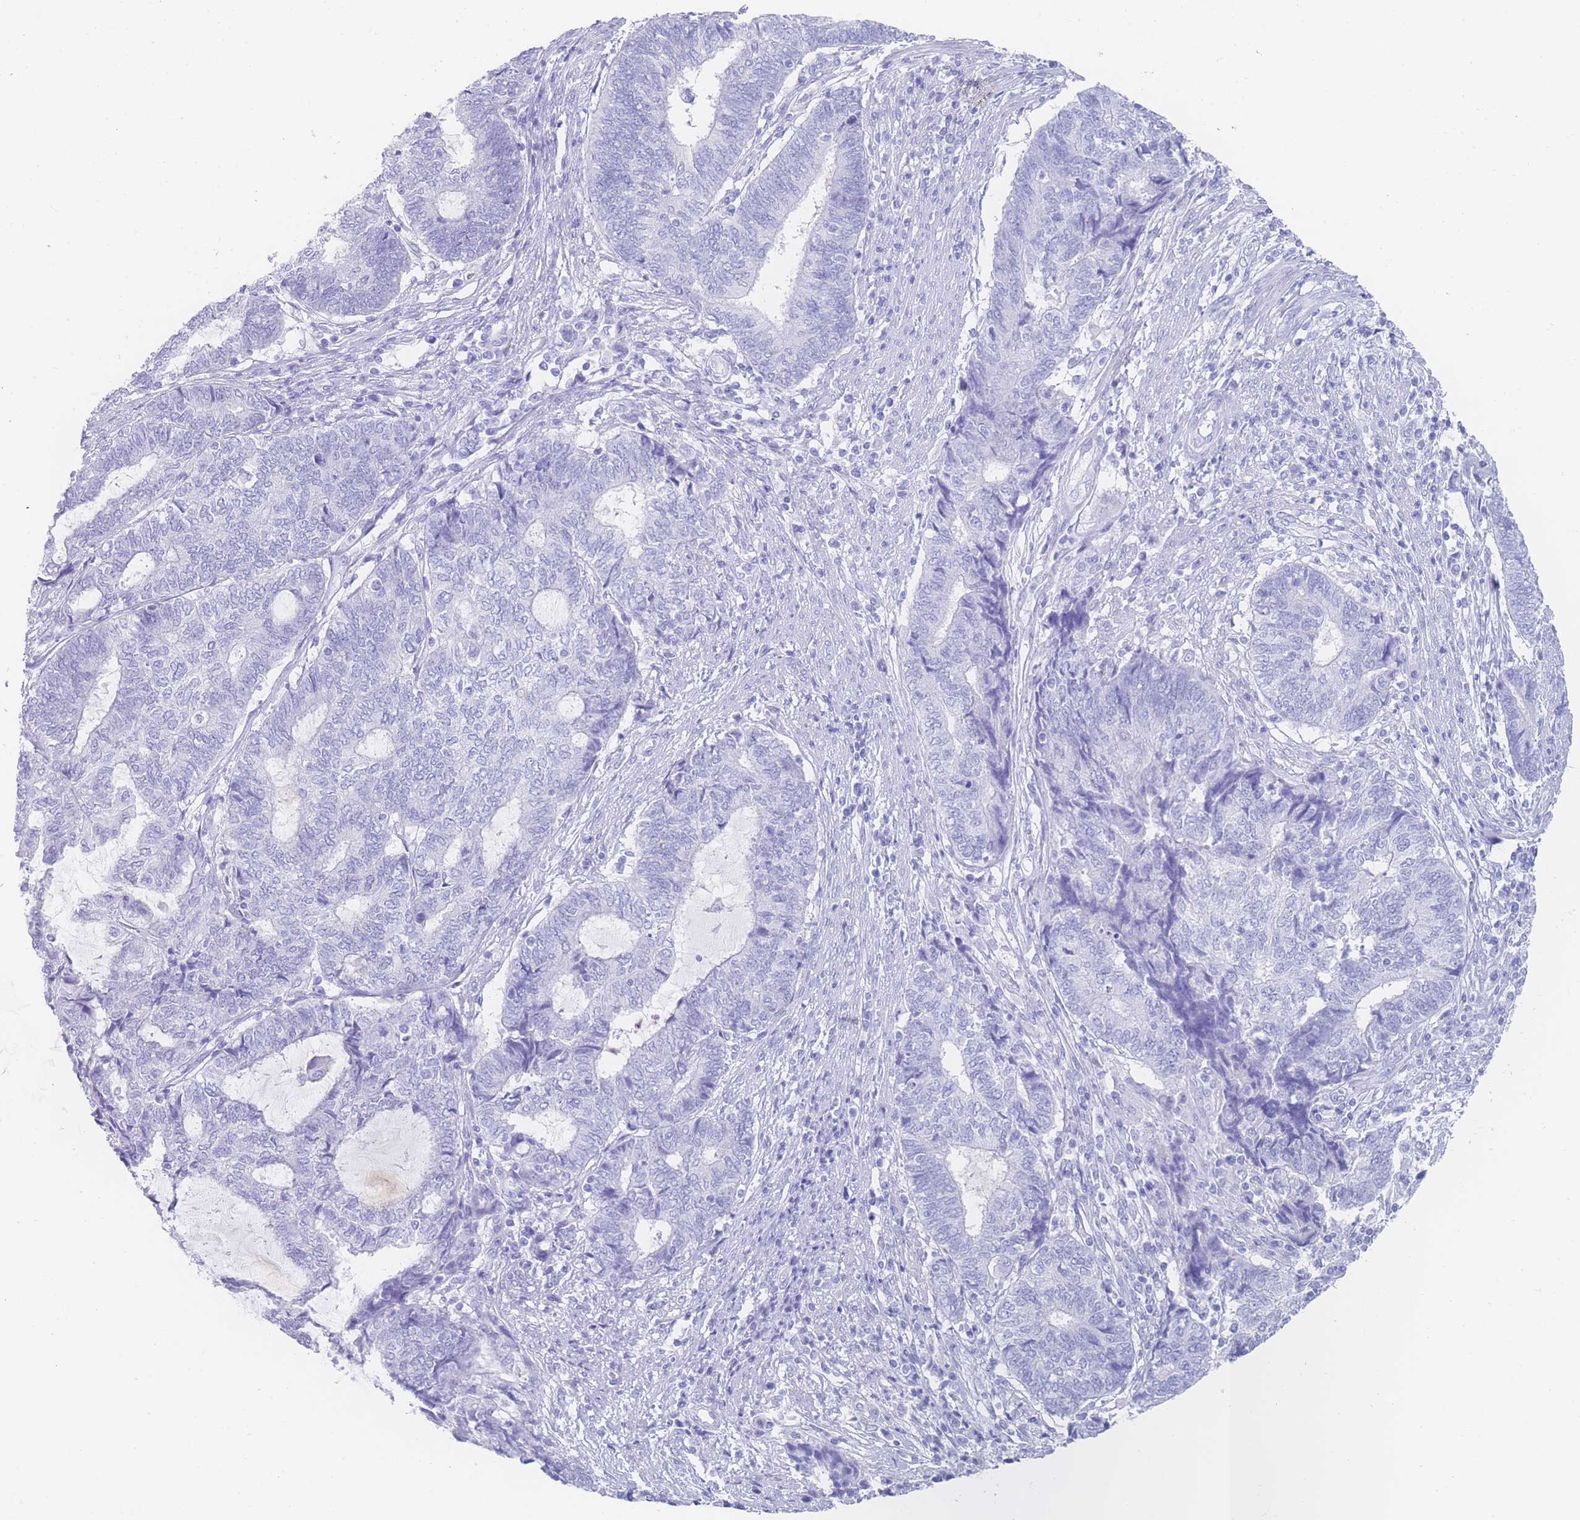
{"staining": {"intensity": "negative", "quantity": "none", "location": "none"}, "tissue": "endometrial cancer", "cell_type": "Tumor cells", "image_type": "cancer", "snomed": [{"axis": "morphology", "description": "Adenocarcinoma, NOS"}, {"axis": "topography", "description": "Uterus"}, {"axis": "topography", "description": "Endometrium"}], "caption": "Immunohistochemistry image of neoplastic tissue: endometrial cancer (adenocarcinoma) stained with DAB (3,3'-diaminobenzidine) exhibits no significant protein staining in tumor cells.", "gene": "LRRC37A", "patient": {"sex": "female", "age": 70}}